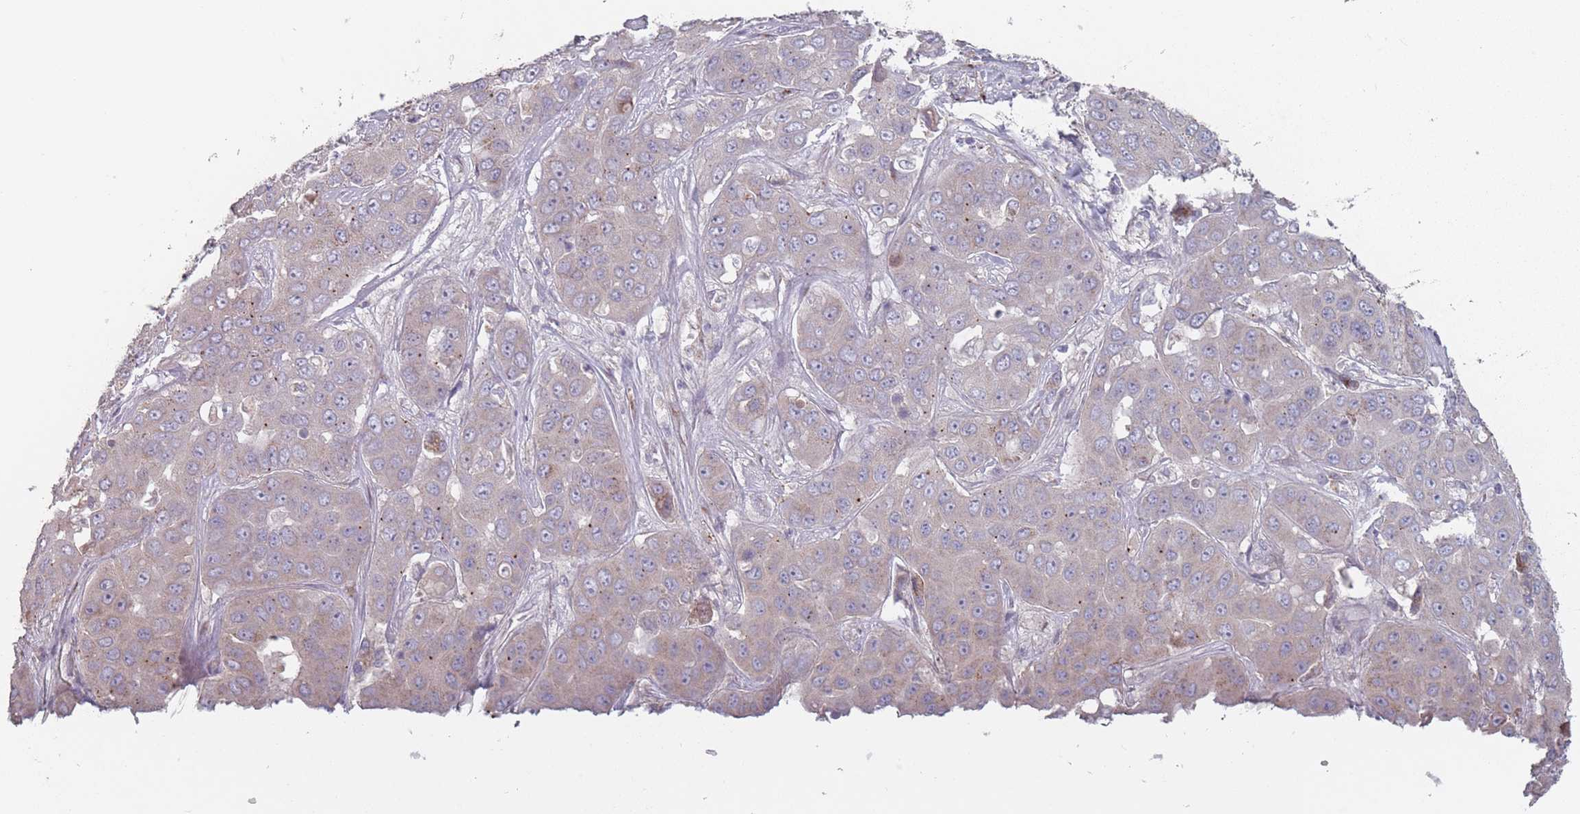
{"staining": {"intensity": "weak", "quantity": "<25%", "location": "cytoplasmic/membranous"}, "tissue": "liver cancer", "cell_type": "Tumor cells", "image_type": "cancer", "snomed": [{"axis": "morphology", "description": "Cholangiocarcinoma"}, {"axis": "topography", "description": "Liver"}], "caption": "DAB immunohistochemical staining of liver cancer demonstrates no significant staining in tumor cells.", "gene": "AKAIN1", "patient": {"sex": "female", "age": 52}}